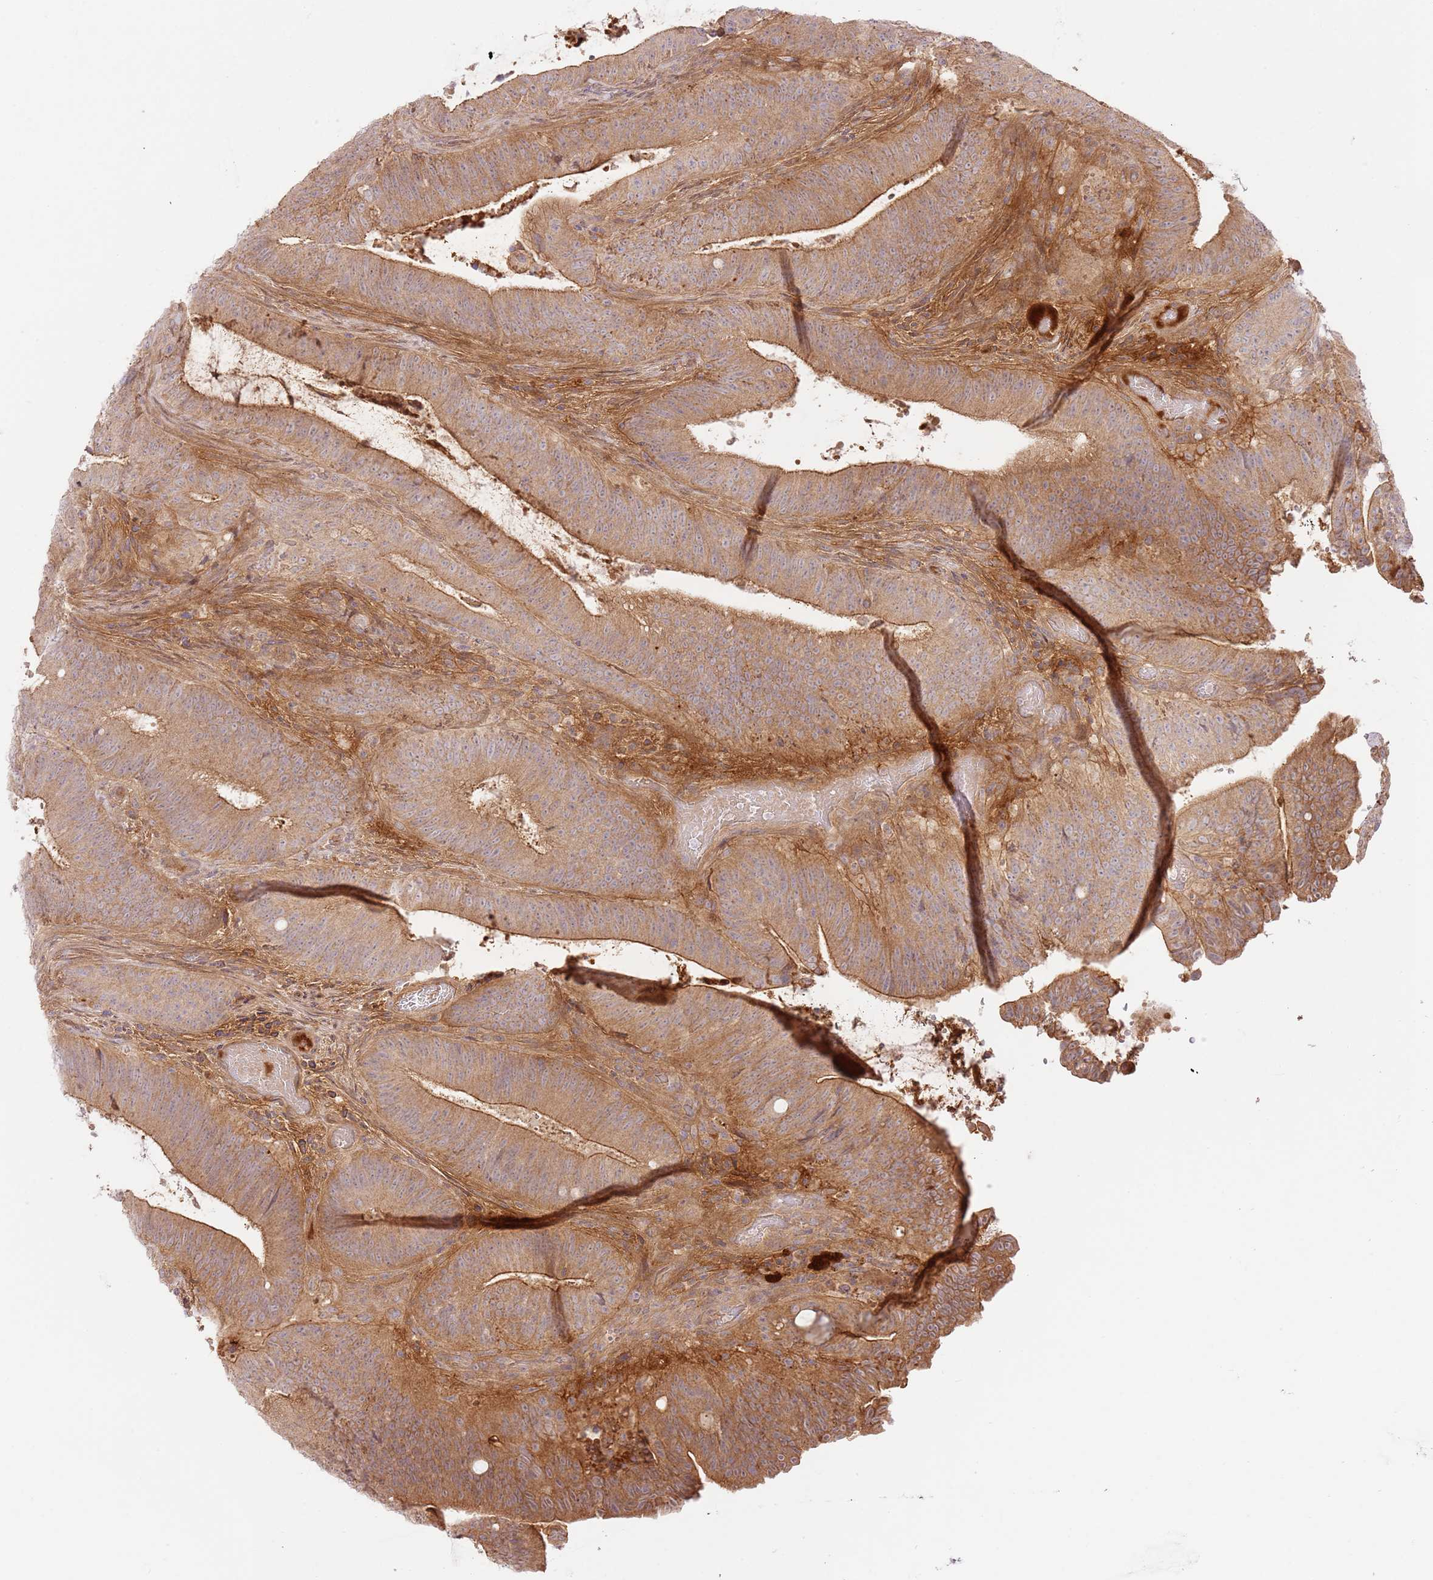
{"staining": {"intensity": "moderate", "quantity": ">75%", "location": "cytoplasmic/membranous"}, "tissue": "colorectal cancer", "cell_type": "Tumor cells", "image_type": "cancer", "snomed": [{"axis": "morphology", "description": "Adenocarcinoma, NOS"}, {"axis": "topography", "description": "Colon"}], "caption": "Colorectal cancer (adenocarcinoma) stained with a protein marker reveals moderate staining in tumor cells.", "gene": "C8G", "patient": {"sex": "female", "age": 43}}